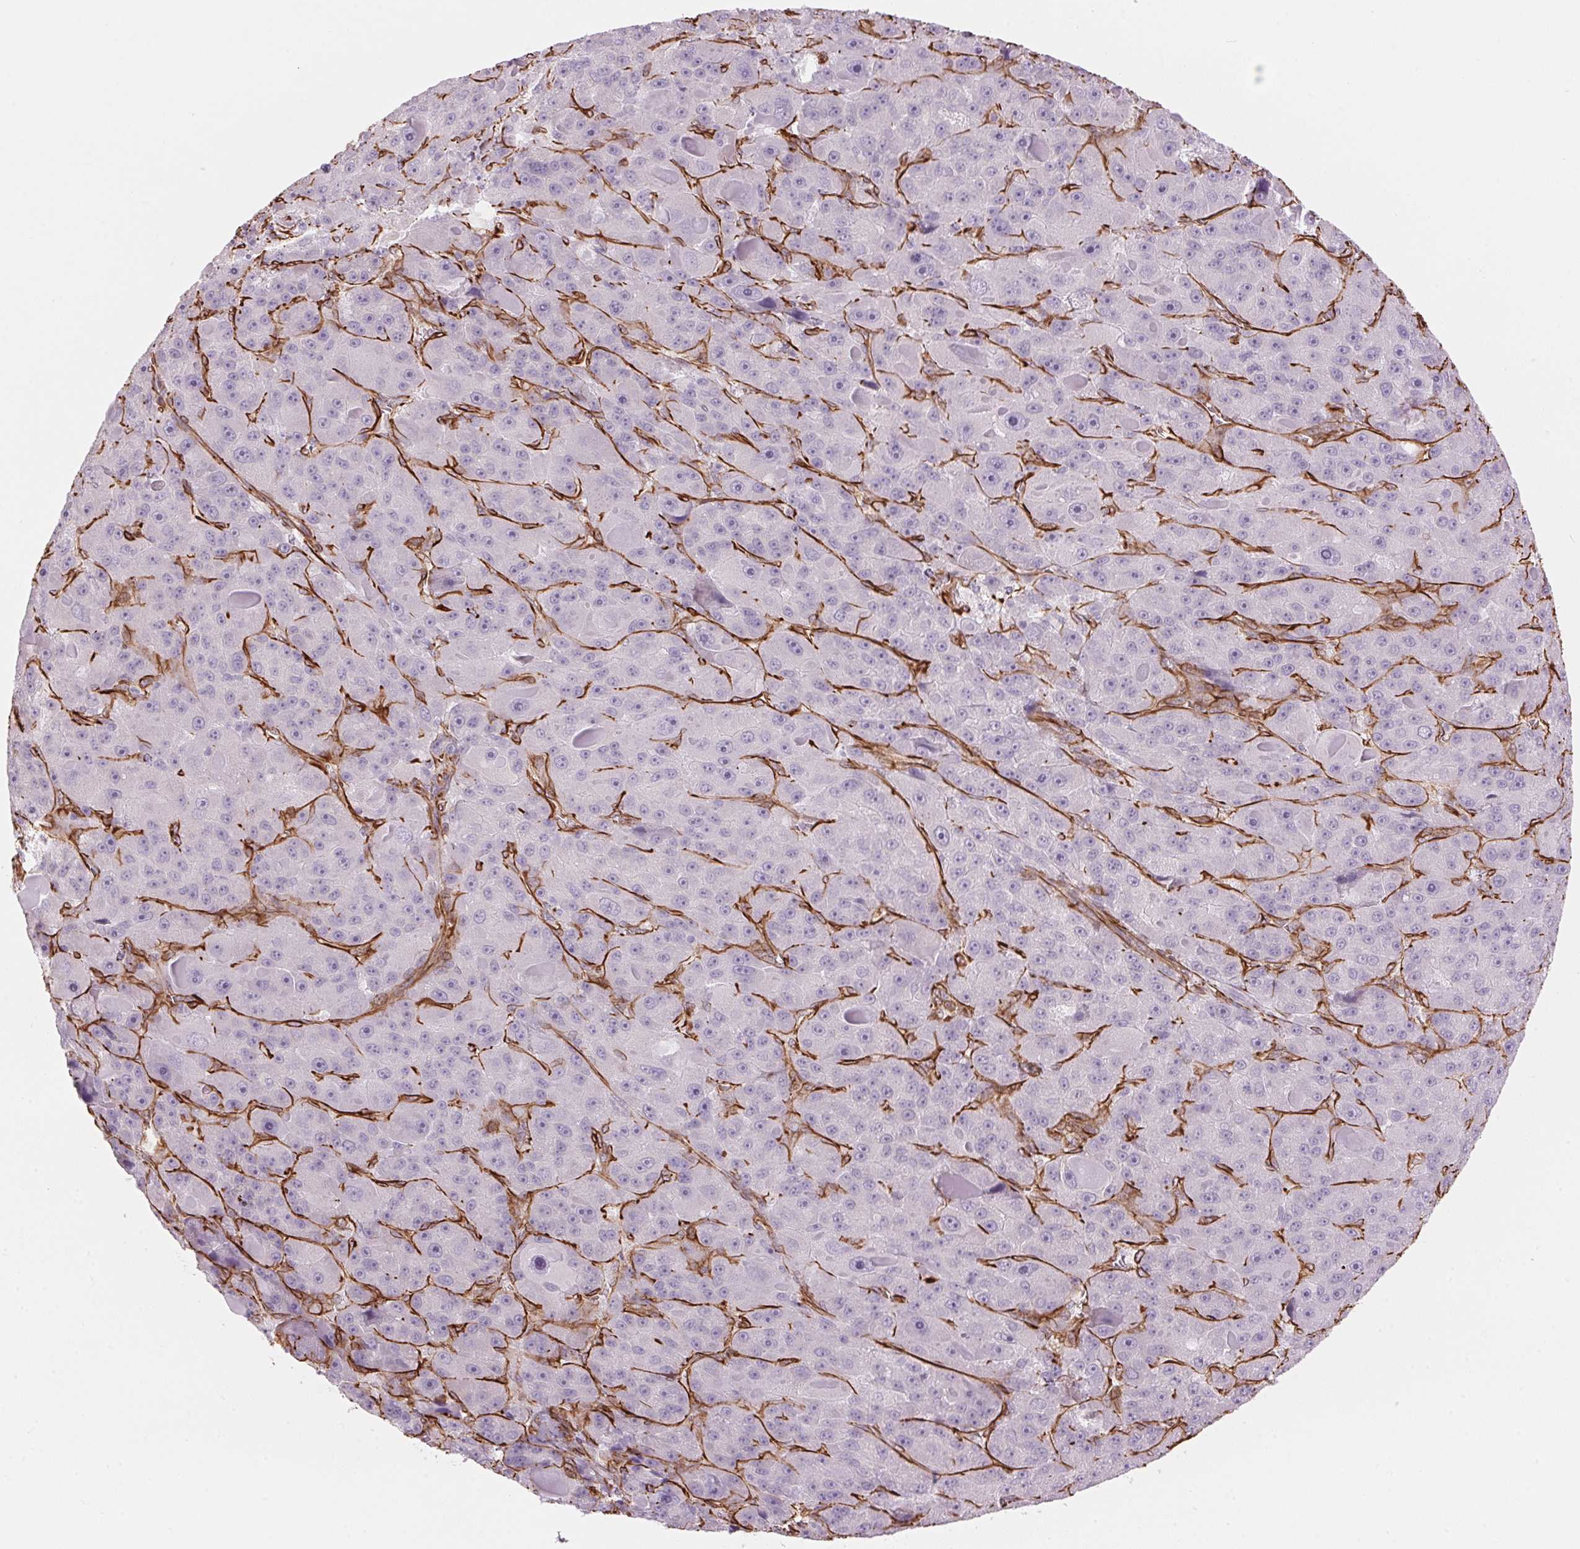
{"staining": {"intensity": "negative", "quantity": "none", "location": "none"}, "tissue": "liver cancer", "cell_type": "Tumor cells", "image_type": "cancer", "snomed": [{"axis": "morphology", "description": "Carcinoma, Hepatocellular, NOS"}, {"axis": "topography", "description": "Liver"}], "caption": "There is no significant positivity in tumor cells of liver hepatocellular carcinoma.", "gene": "CLPS", "patient": {"sex": "male", "age": 76}}